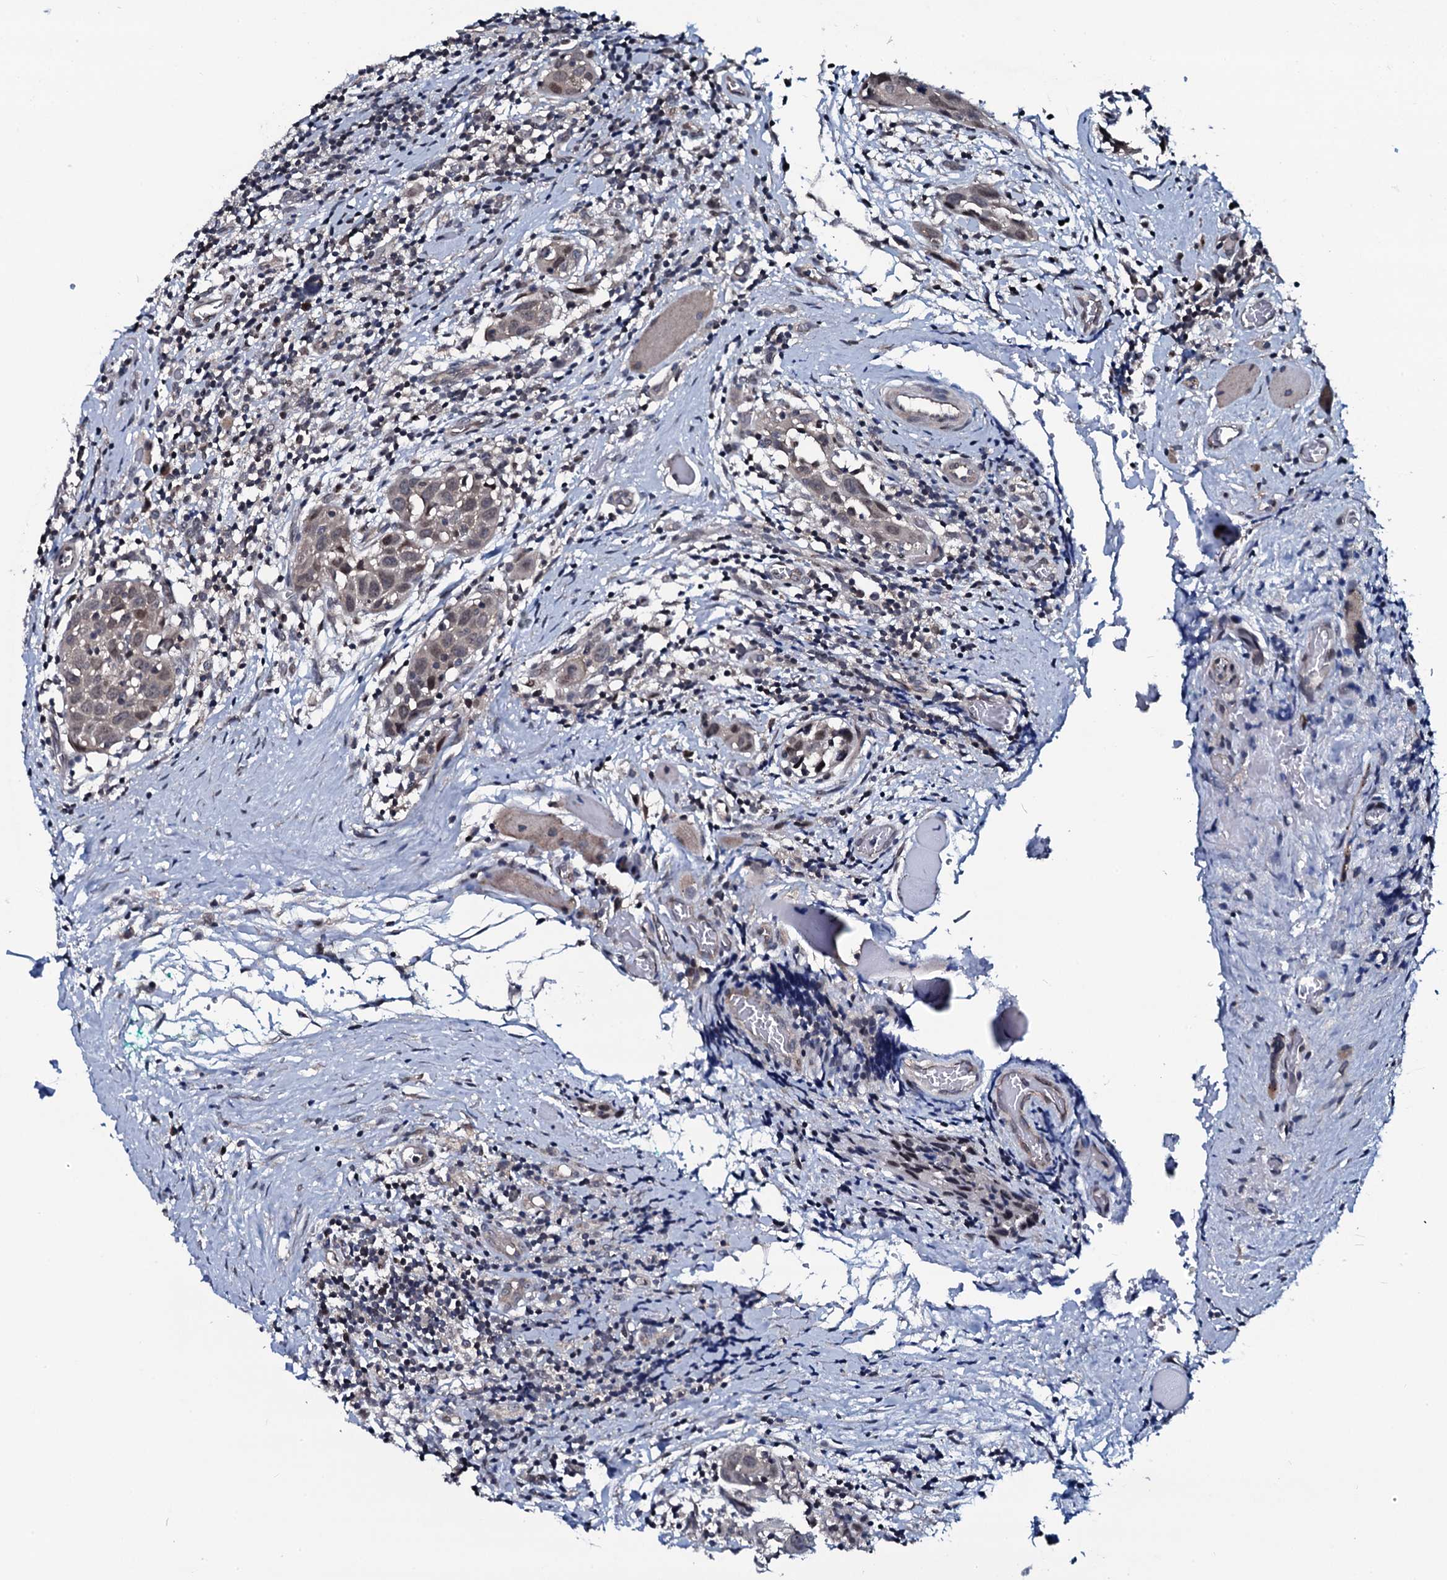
{"staining": {"intensity": "moderate", "quantity": "<25%", "location": "nuclear"}, "tissue": "head and neck cancer", "cell_type": "Tumor cells", "image_type": "cancer", "snomed": [{"axis": "morphology", "description": "Squamous cell carcinoma, NOS"}, {"axis": "topography", "description": "Oral tissue"}, {"axis": "topography", "description": "Head-Neck"}], "caption": "This is an image of immunohistochemistry (IHC) staining of squamous cell carcinoma (head and neck), which shows moderate staining in the nuclear of tumor cells.", "gene": "OGFOD2", "patient": {"sex": "female", "age": 50}}